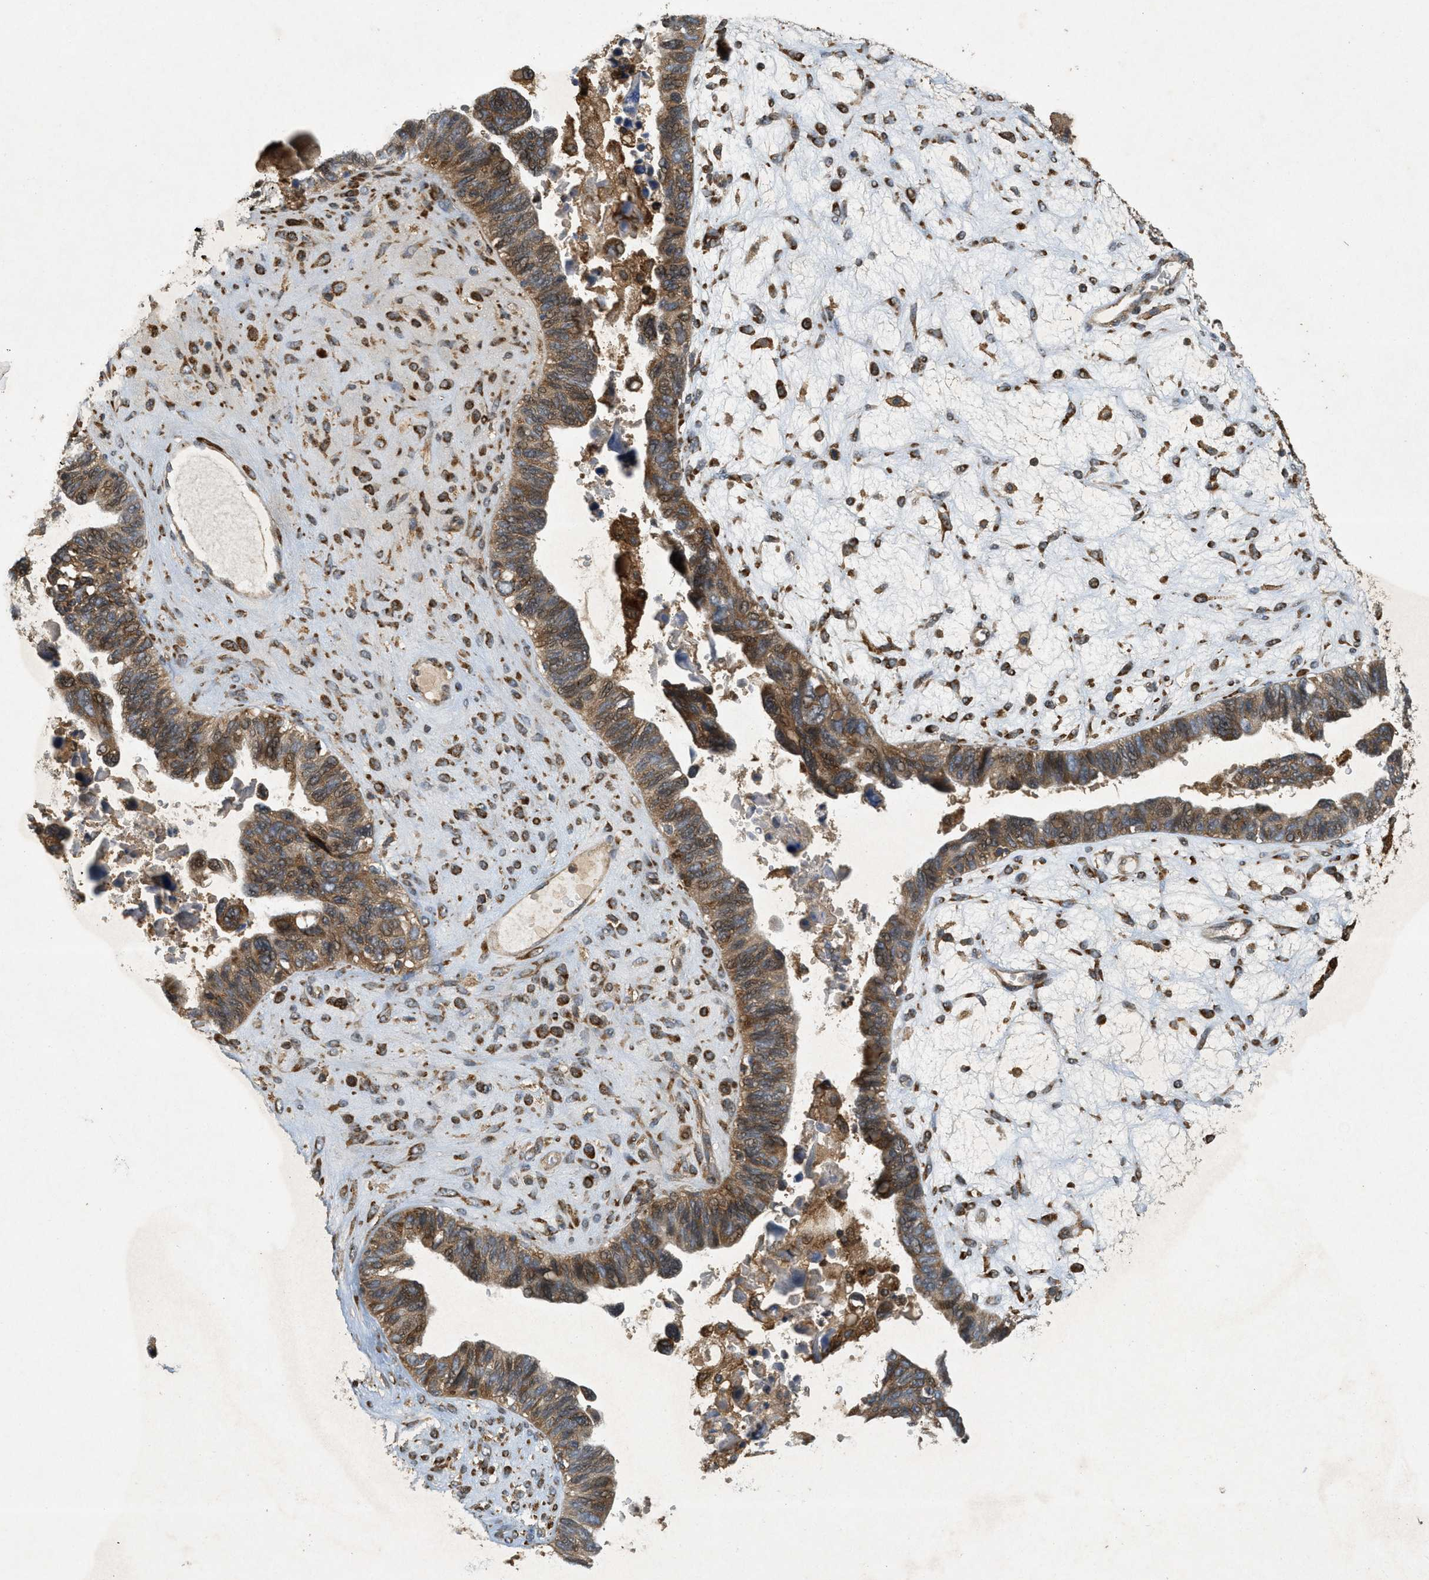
{"staining": {"intensity": "moderate", "quantity": ">75%", "location": "cytoplasmic/membranous"}, "tissue": "ovarian cancer", "cell_type": "Tumor cells", "image_type": "cancer", "snomed": [{"axis": "morphology", "description": "Cystadenocarcinoma, serous, NOS"}, {"axis": "topography", "description": "Ovary"}], "caption": "Moderate cytoplasmic/membranous protein staining is present in approximately >75% of tumor cells in ovarian serous cystadenocarcinoma.", "gene": "PCDH18", "patient": {"sex": "female", "age": 79}}